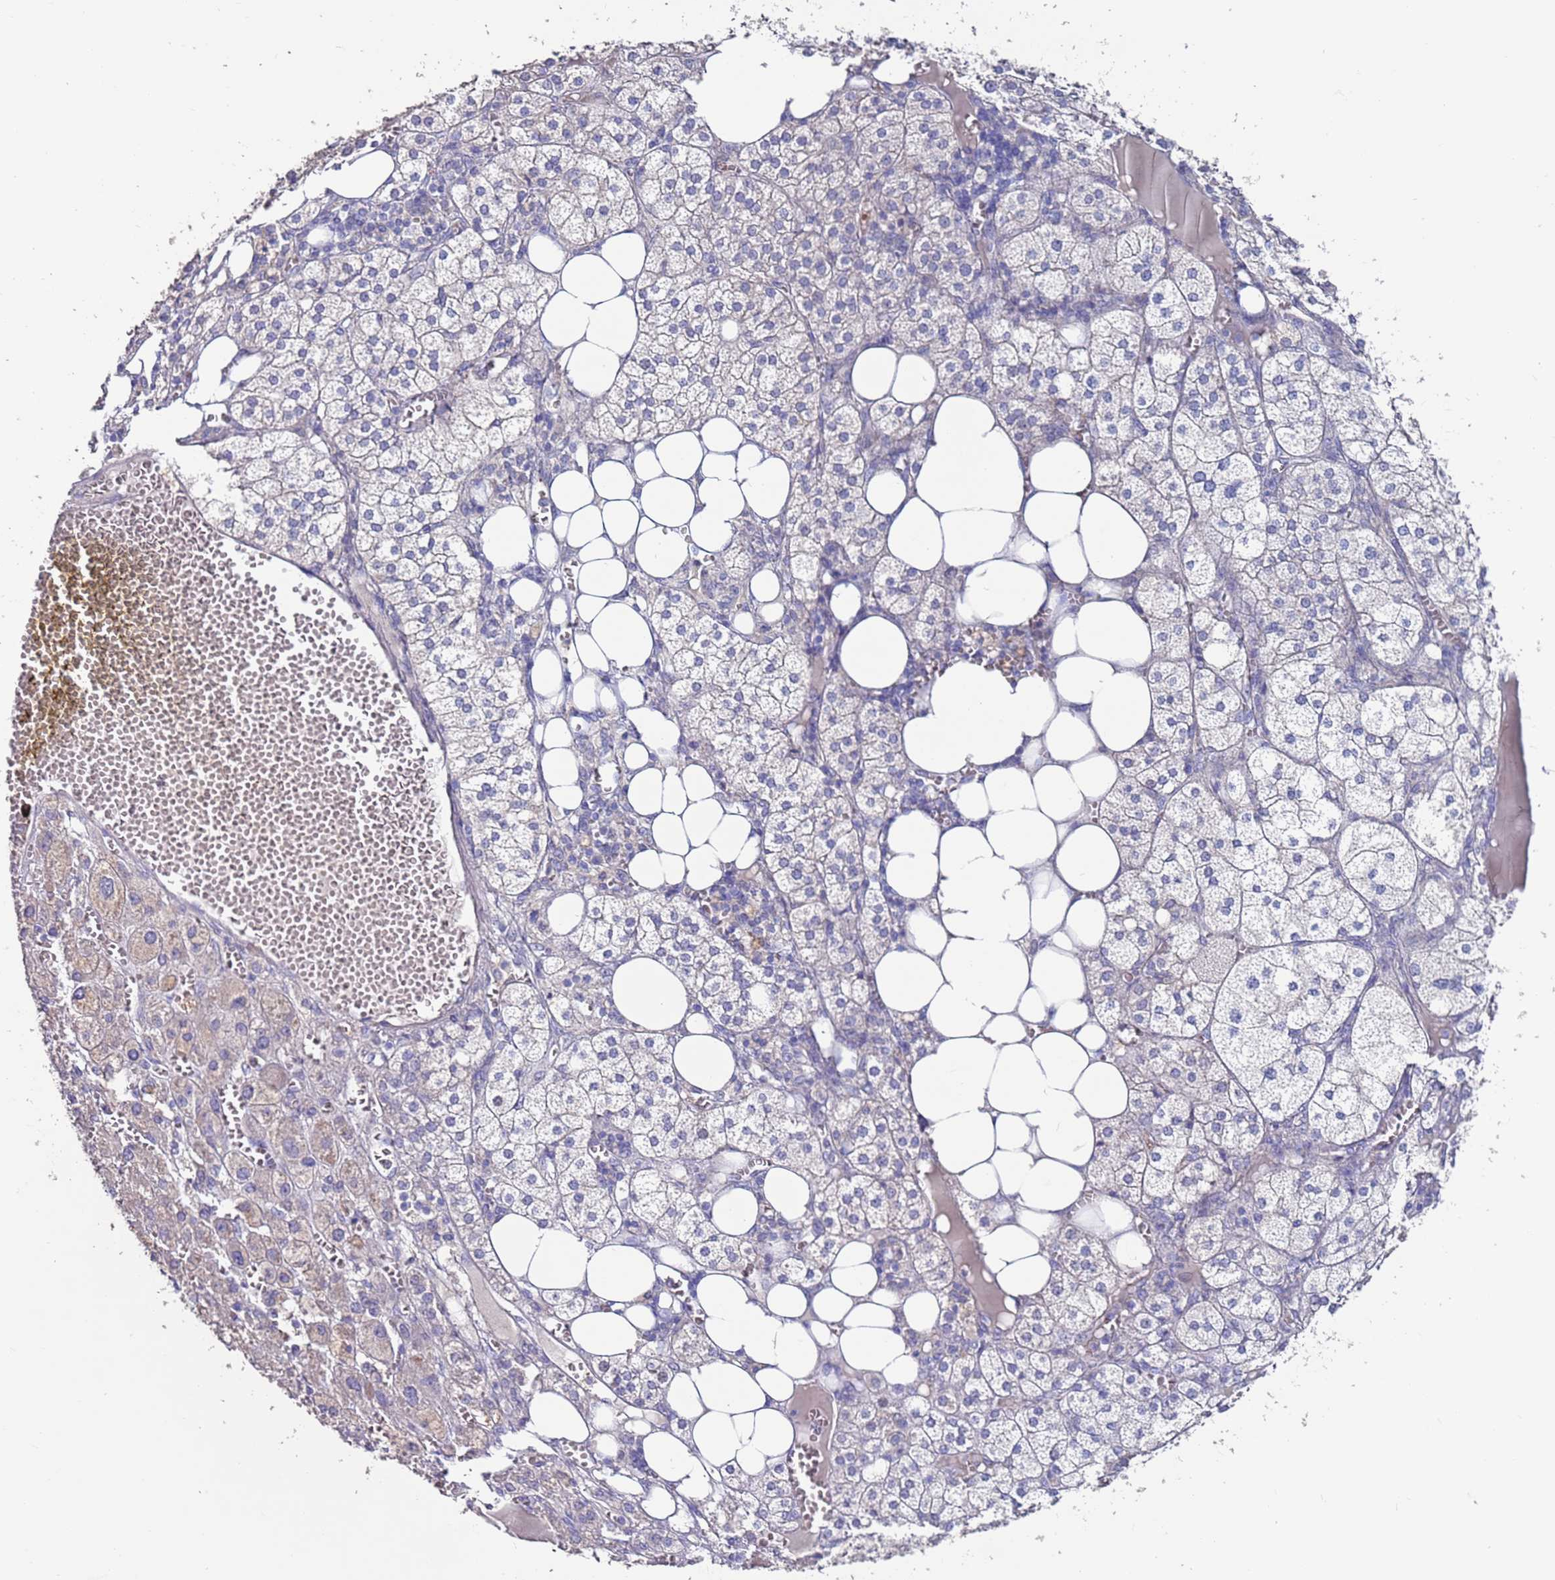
{"staining": {"intensity": "moderate", "quantity": "<25%", "location": "cytoplasmic/membranous"}, "tissue": "adrenal gland", "cell_type": "Glandular cells", "image_type": "normal", "snomed": [{"axis": "morphology", "description": "Normal tissue, NOS"}, {"axis": "topography", "description": "Adrenal gland"}], "caption": "An immunohistochemistry (IHC) image of normal tissue is shown. Protein staining in brown highlights moderate cytoplasmic/membranous positivity in adrenal gland within glandular cells.", "gene": "KRTCAP3", "patient": {"sex": "female", "age": 61}}